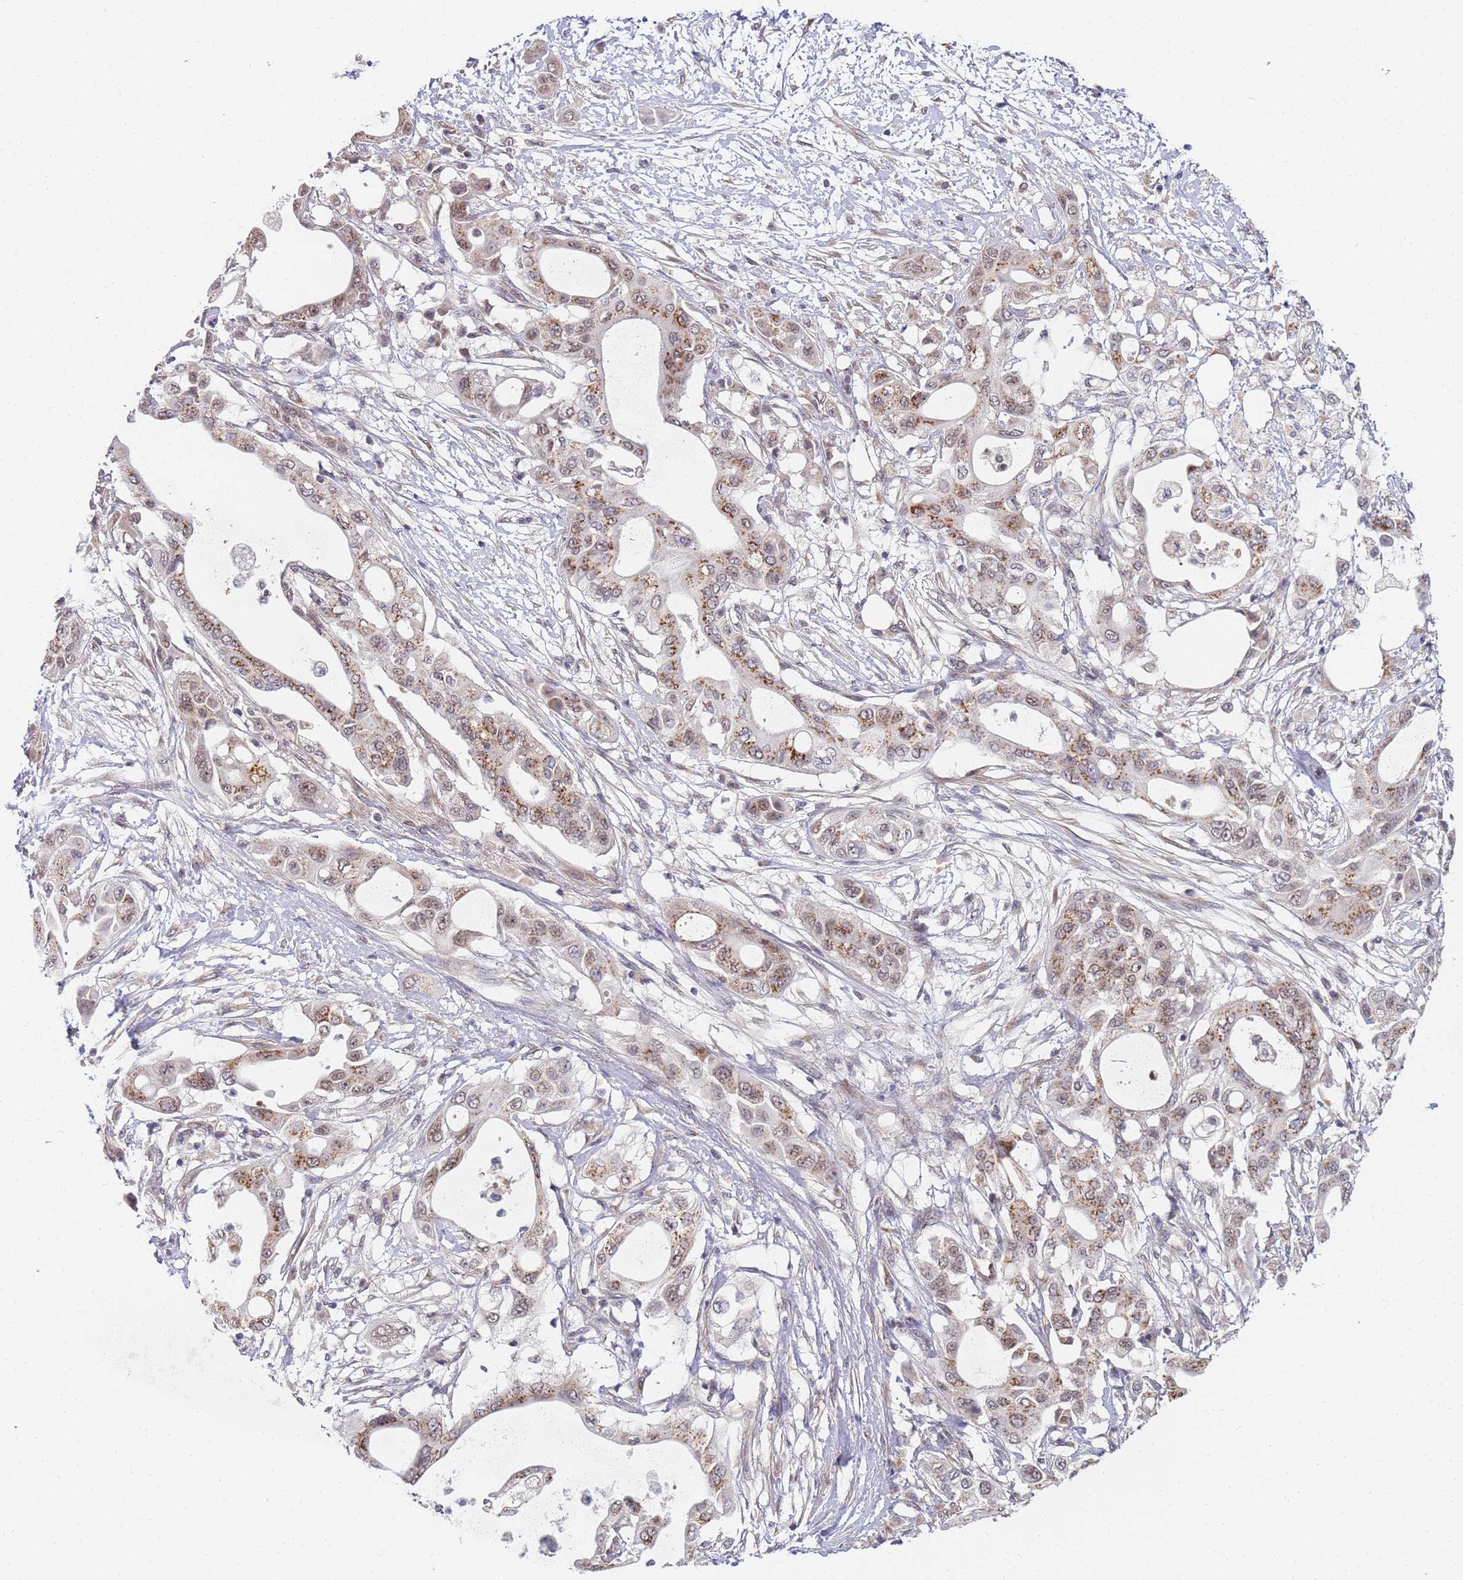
{"staining": {"intensity": "moderate", "quantity": "25%-75%", "location": "cytoplasmic/membranous"}, "tissue": "pancreatic cancer", "cell_type": "Tumor cells", "image_type": "cancer", "snomed": [{"axis": "morphology", "description": "Adenocarcinoma, NOS"}, {"axis": "topography", "description": "Pancreas"}], "caption": "Immunohistochemical staining of human pancreatic cancer displays moderate cytoplasmic/membranous protein positivity in about 25%-75% of tumor cells.", "gene": "B4GALT4", "patient": {"sex": "male", "age": 68}}